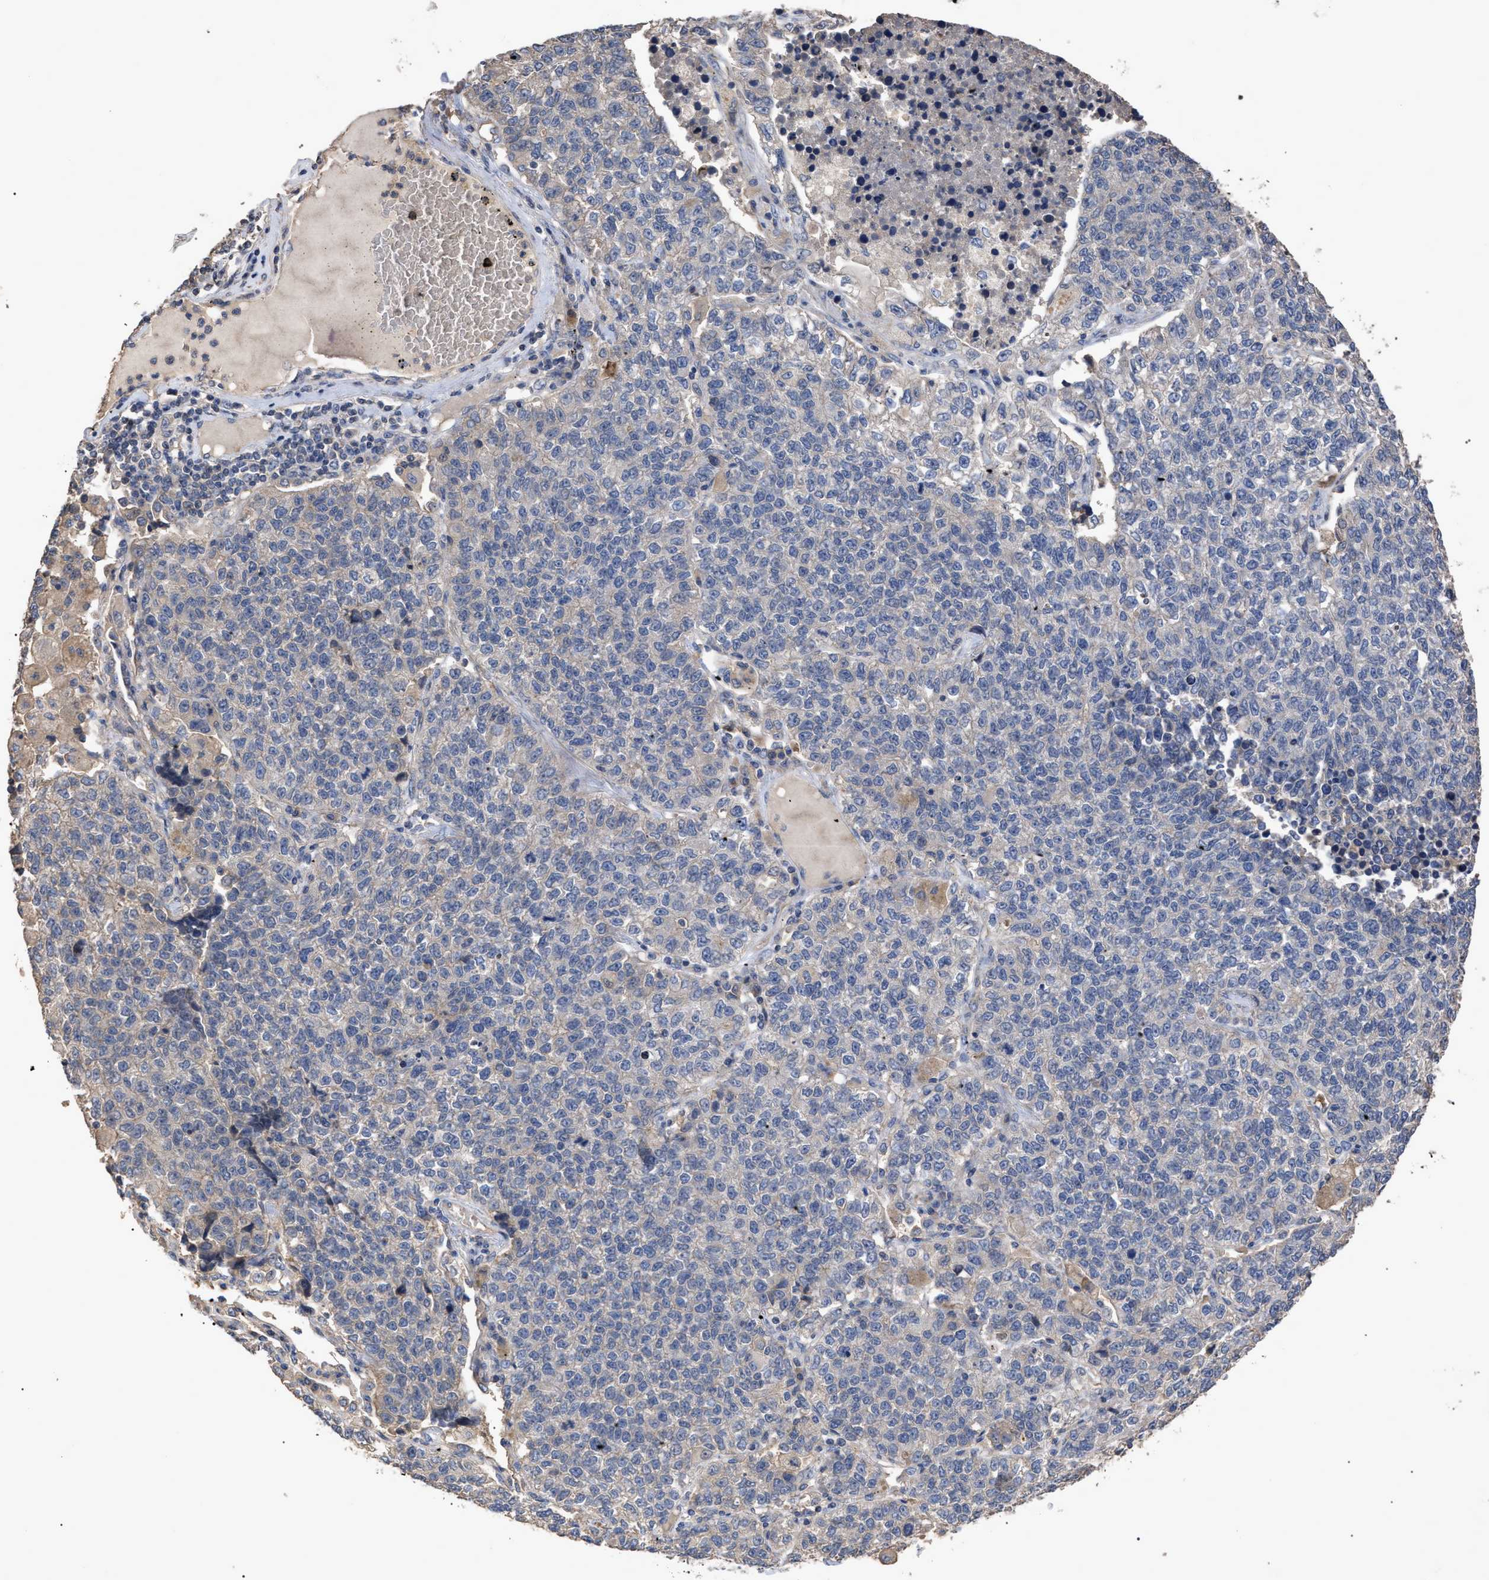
{"staining": {"intensity": "negative", "quantity": "none", "location": "none"}, "tissue": "lung cancer", "cell_type": "Tumor cells", "image_type": "cancer", "snomed": [{"axis": "morphology", "description": "Adenocarcinoma, NOS"}, {"axis": "topography", "description": "Lung"}], "caption": "The histopathology image reveals no staining of tumor cells in adenocarcinoma (lung).", "gene": "BTN2A1", "patient": {"sex": "male", "age": 49}}